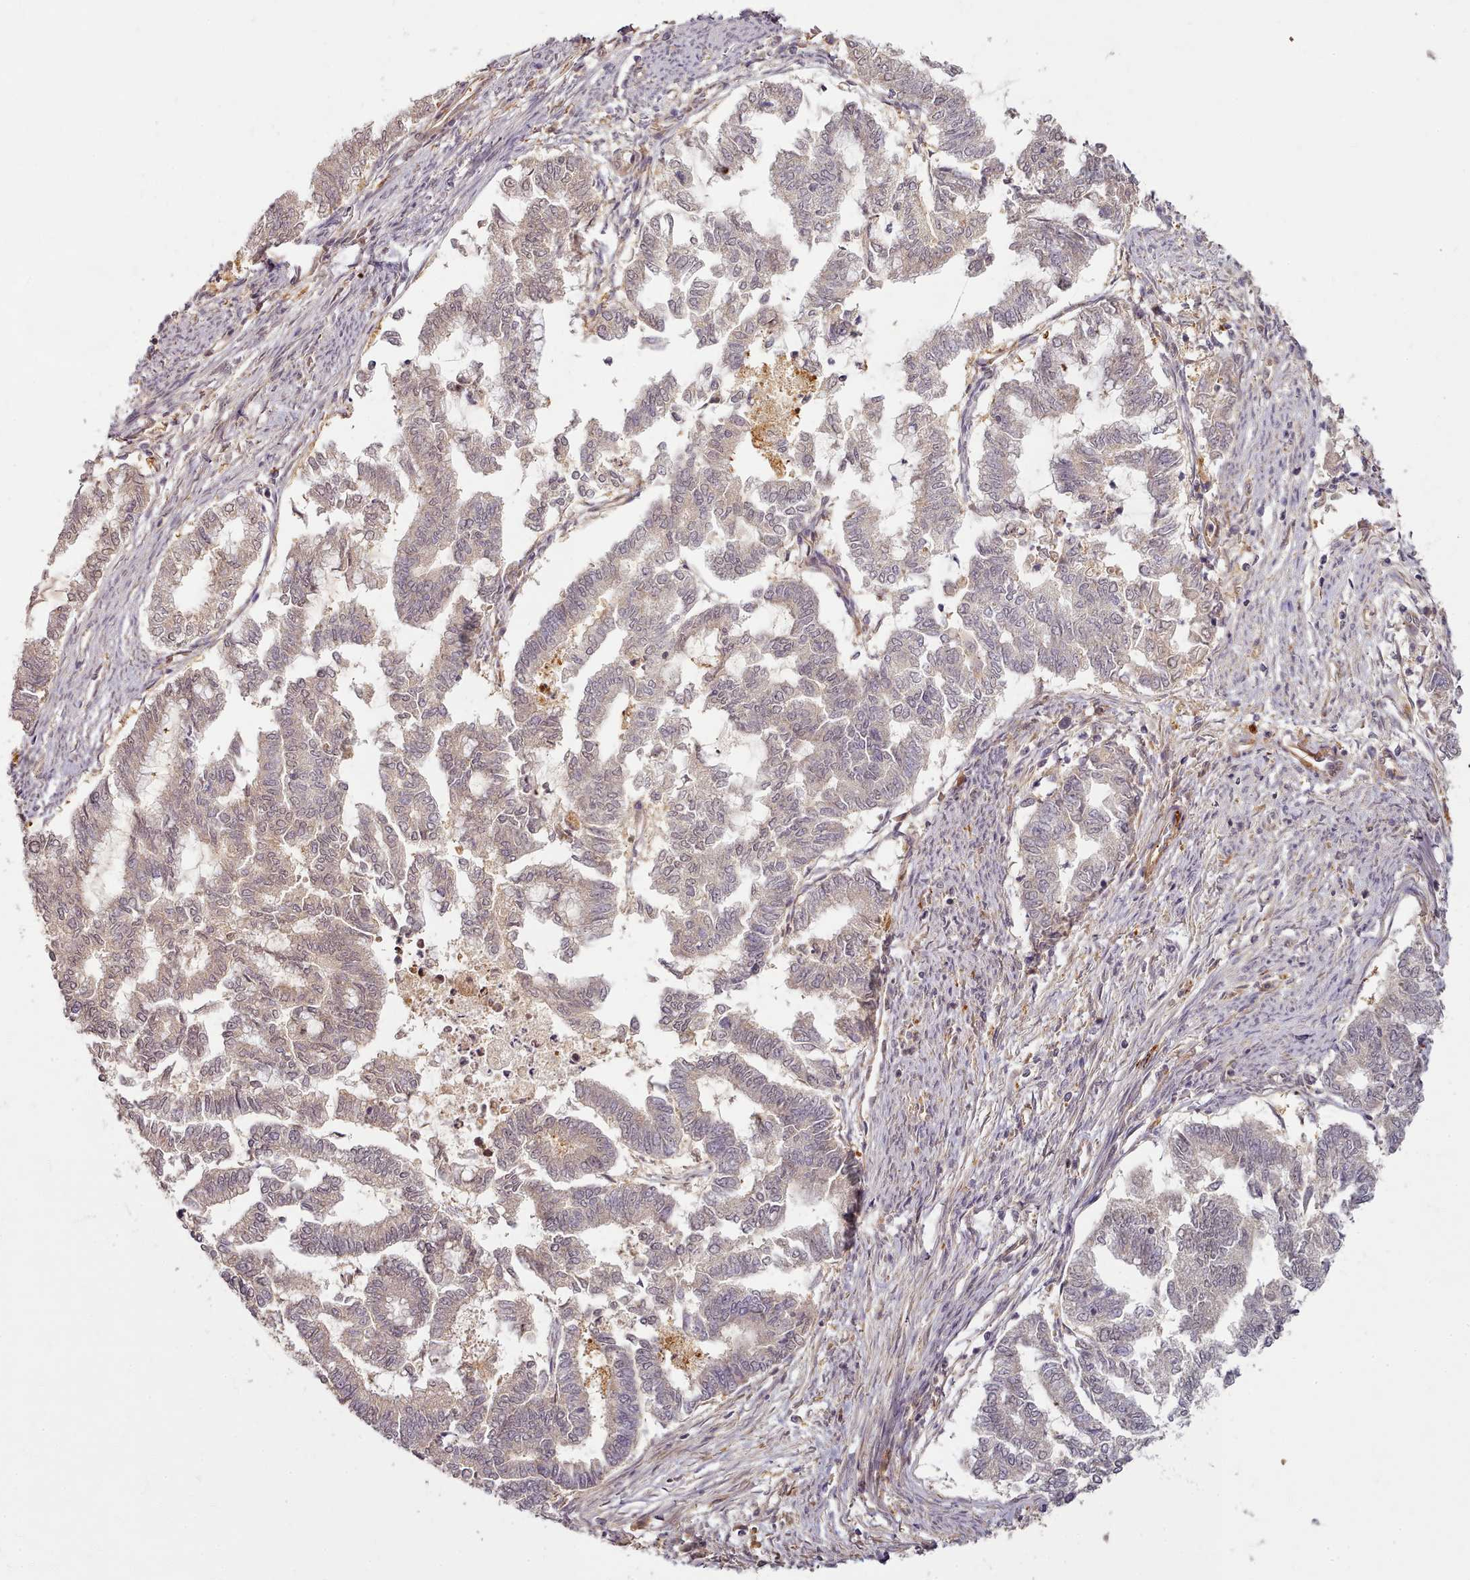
{"staining": {"intensity": "weak", "quantity": "25%-75%", "location": "cytoplasmic/membranous,nuclear"}, "tissue": "endometrial cancer", "cell_type": "Tumor cells", "image_type": "cancer", "snomed": [{"axis": "morphology", "description": "Adenocarcinoma, NOS"}, {"axis": "topography", "description": "Endometrium"}], "caption": "There is low levels of weak cytoplasmic/membranous and nuclear staining in tumor cells of endometrial adenocarcinoma, as demonstrated by immunohistochemical staining (brown color).", "gene": "C1QTNF5", "patient": {"sex": "female", "age": 79}}